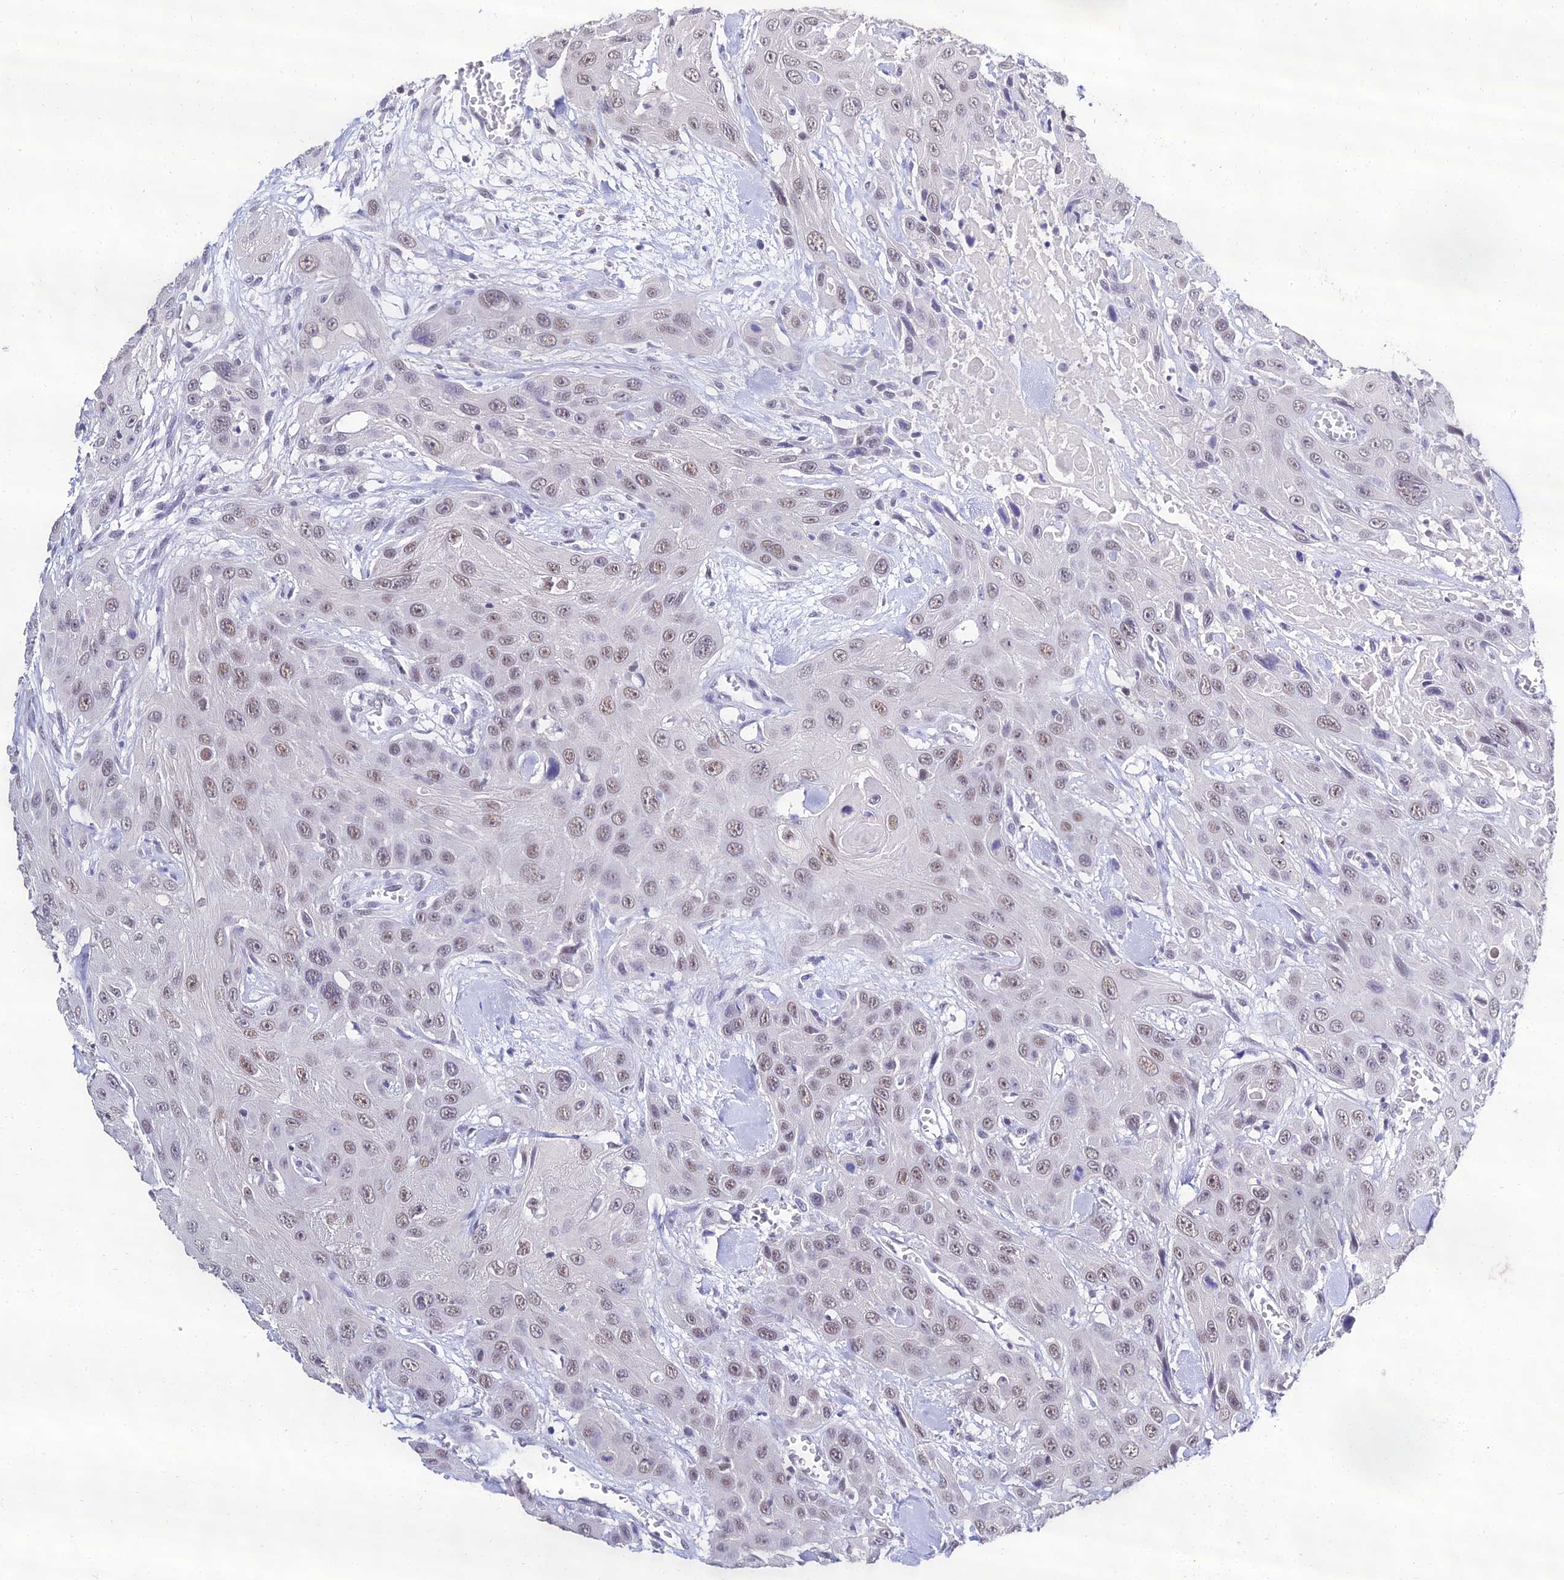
{"staining": {"intensity": "weak", "quantity": ">75%", "location": "nuclear"}, "tissue": "head and neck cancer", "cell_type": "Tumor cells", "image_type": "cancer", "snomed": [{"axis": "morphology", "description": "Squamous cell carcinoma, NOS"}, {"axis": "topography", "description": "Head-Neck"}], "caption": "Tumor cells display low levels of weak nuclear positivity in about >75% of cells in human head and neck cancer (squamous cell carcinoma). The protein is stained brown, and the nuclei are stained in blue (DAB IHC with brightfield microscopy, high magnification).", "gene": "PPP4R2", "patient": {"sex": "male", "age": 81}}